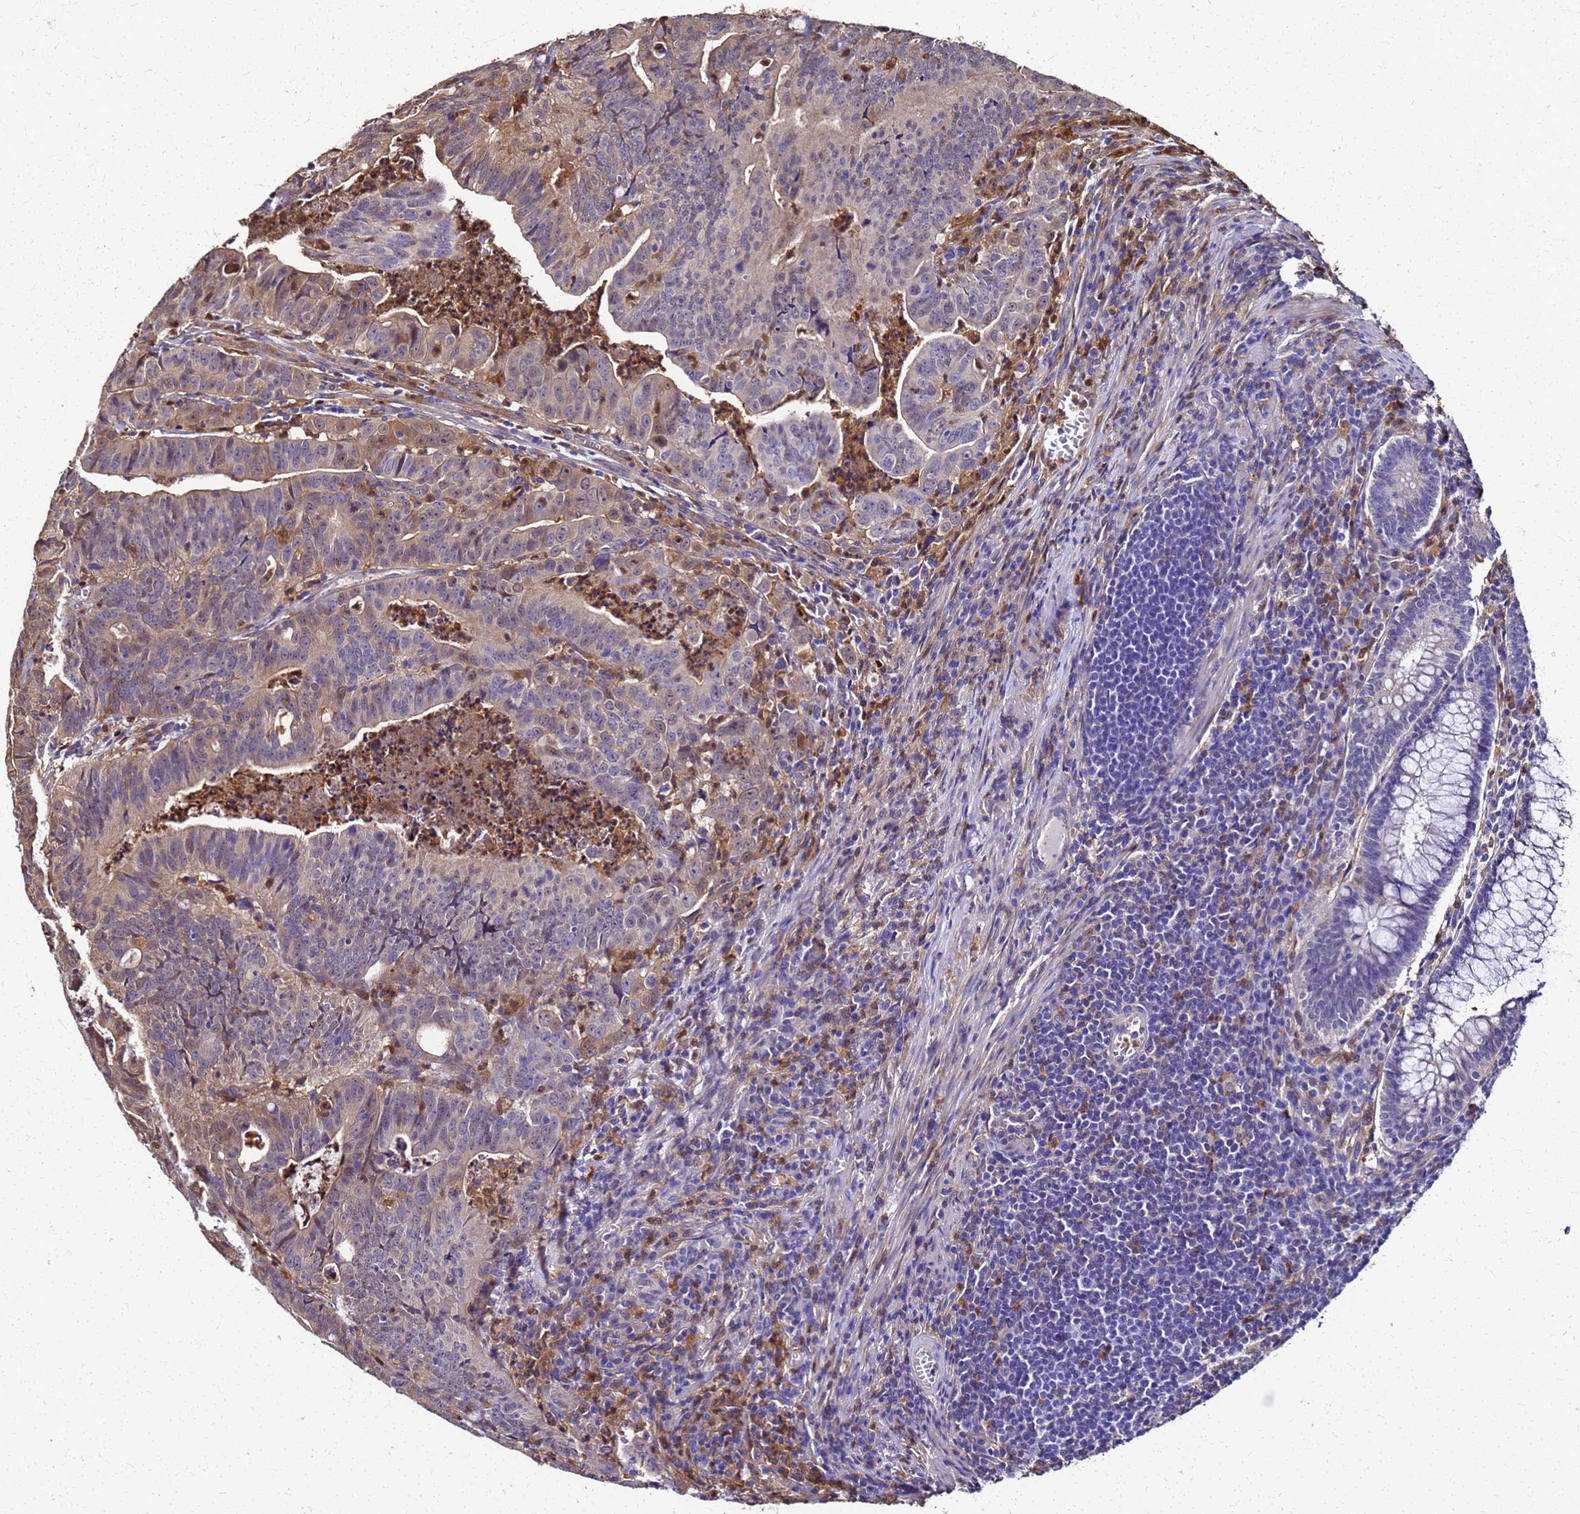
{"staining": {"intensity": "weak", "quantity": "<25%", "location": "cytoplasmic/membranous"}, "tissue": "colorectal cancer", "cell_type": "Tumor cells", "image_type": "cancer", "snomed": [{"axis": "morphology", "description": "Adenocarcinoma, NOS"}, {"axis": "topography", "description": "Rectum"}], "caption": "Colorectal cancer (adenocarcinoma) stained for a protein using immunohistochemistry (IHC) shows no positivity tumor cells.", "gene": "S100A11", "patient": {"sex": "male", "age": 69}}